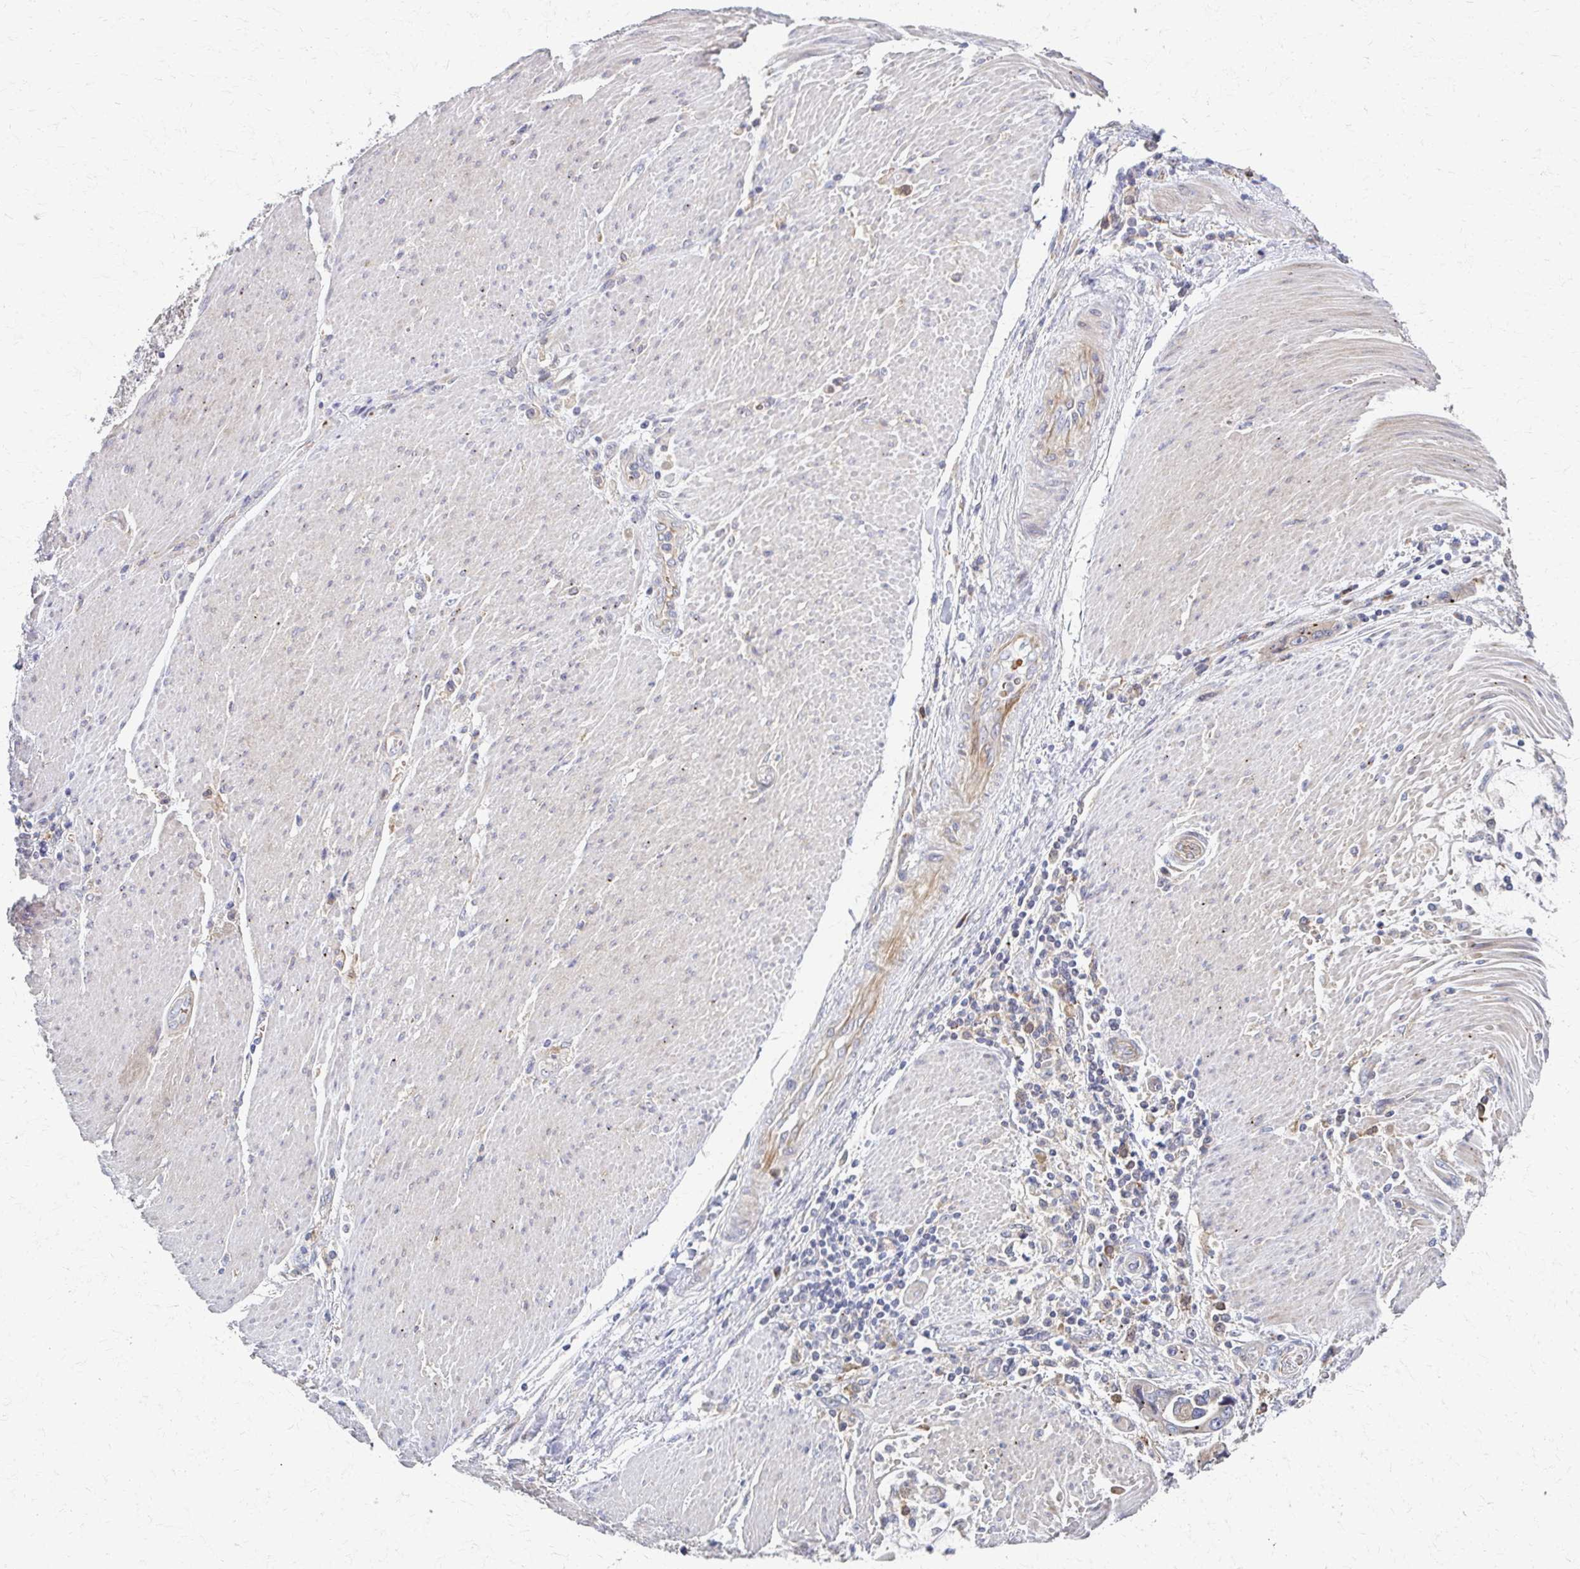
{"staining": {"intensity": "negative", "quantity": "none", "location": "none"}, "tissue": "stomach cancer", "cell_type": "Tumor cells", "image_type": "cancer", "snomed": [{"axis": "morphology", "description": "Adenocarcinoma, NOS"}, {"axis": "topography", "description": "Pancreas"}, {"axis": "topography", "description": "Stomach, upper"}], "caption": "Human adenocarcinoma (stomach) stained for a protein using immunohistochemistry (IHC) displays no positivity in tumor cells.", "gene": "SKA2", "patient": {"sex": "male", "age": 77}}